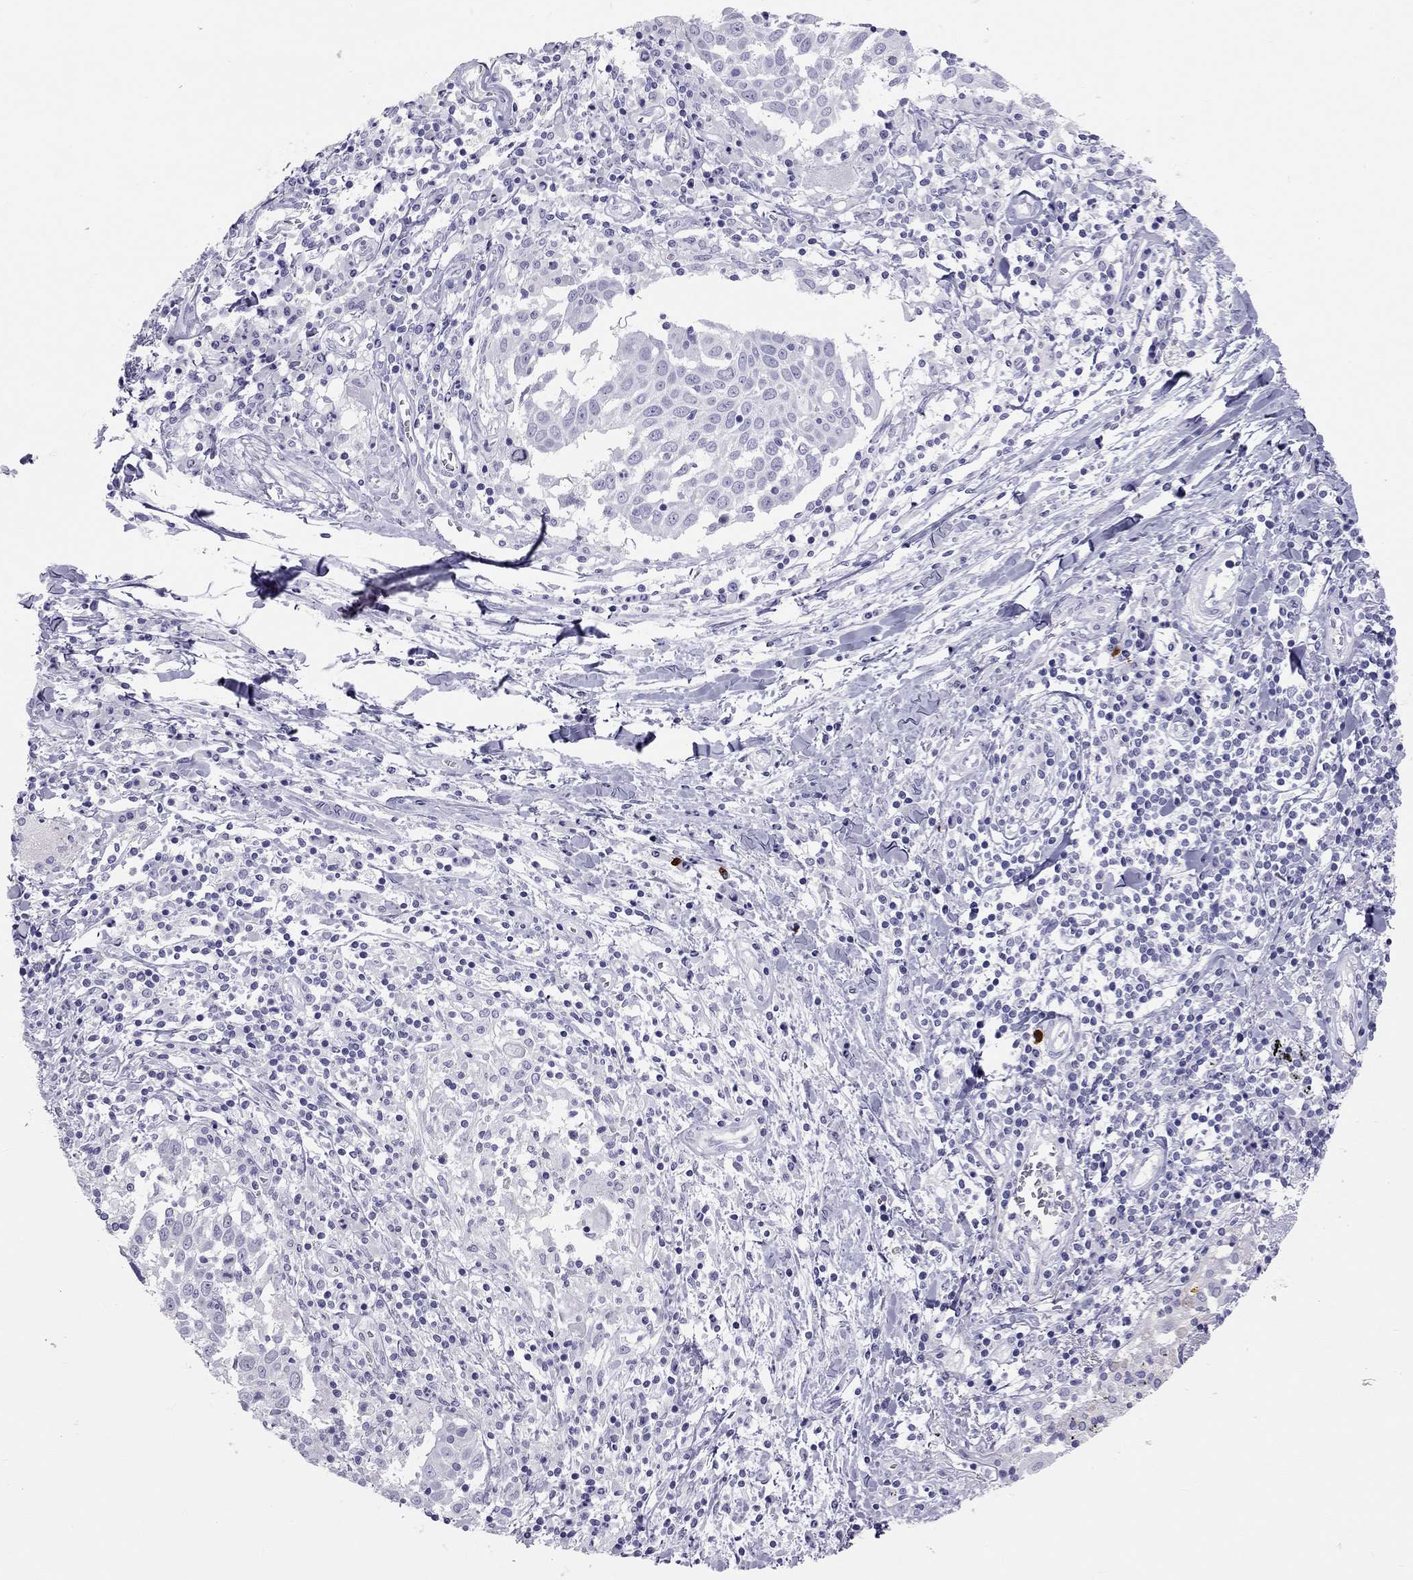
{"staining": {"intensity": "negative", "quantity": "none", "location": "none"}, "tissue": "lung cancer", "cell_type": "Tumor cells", "image_type": "cancer", "snomed": [{"axis": "morphology", "description": "Squamous cell carcinoma, NOS"}, {"axis": "topography", "description": "Lung"}], "caption": "Squamous cell carcinoma (lung) stained for a protein using immunohistochemistry exhibits no expression tumor cells.", "gene": "KLRG1", "patient": {"sex": "male", "age": 57}}